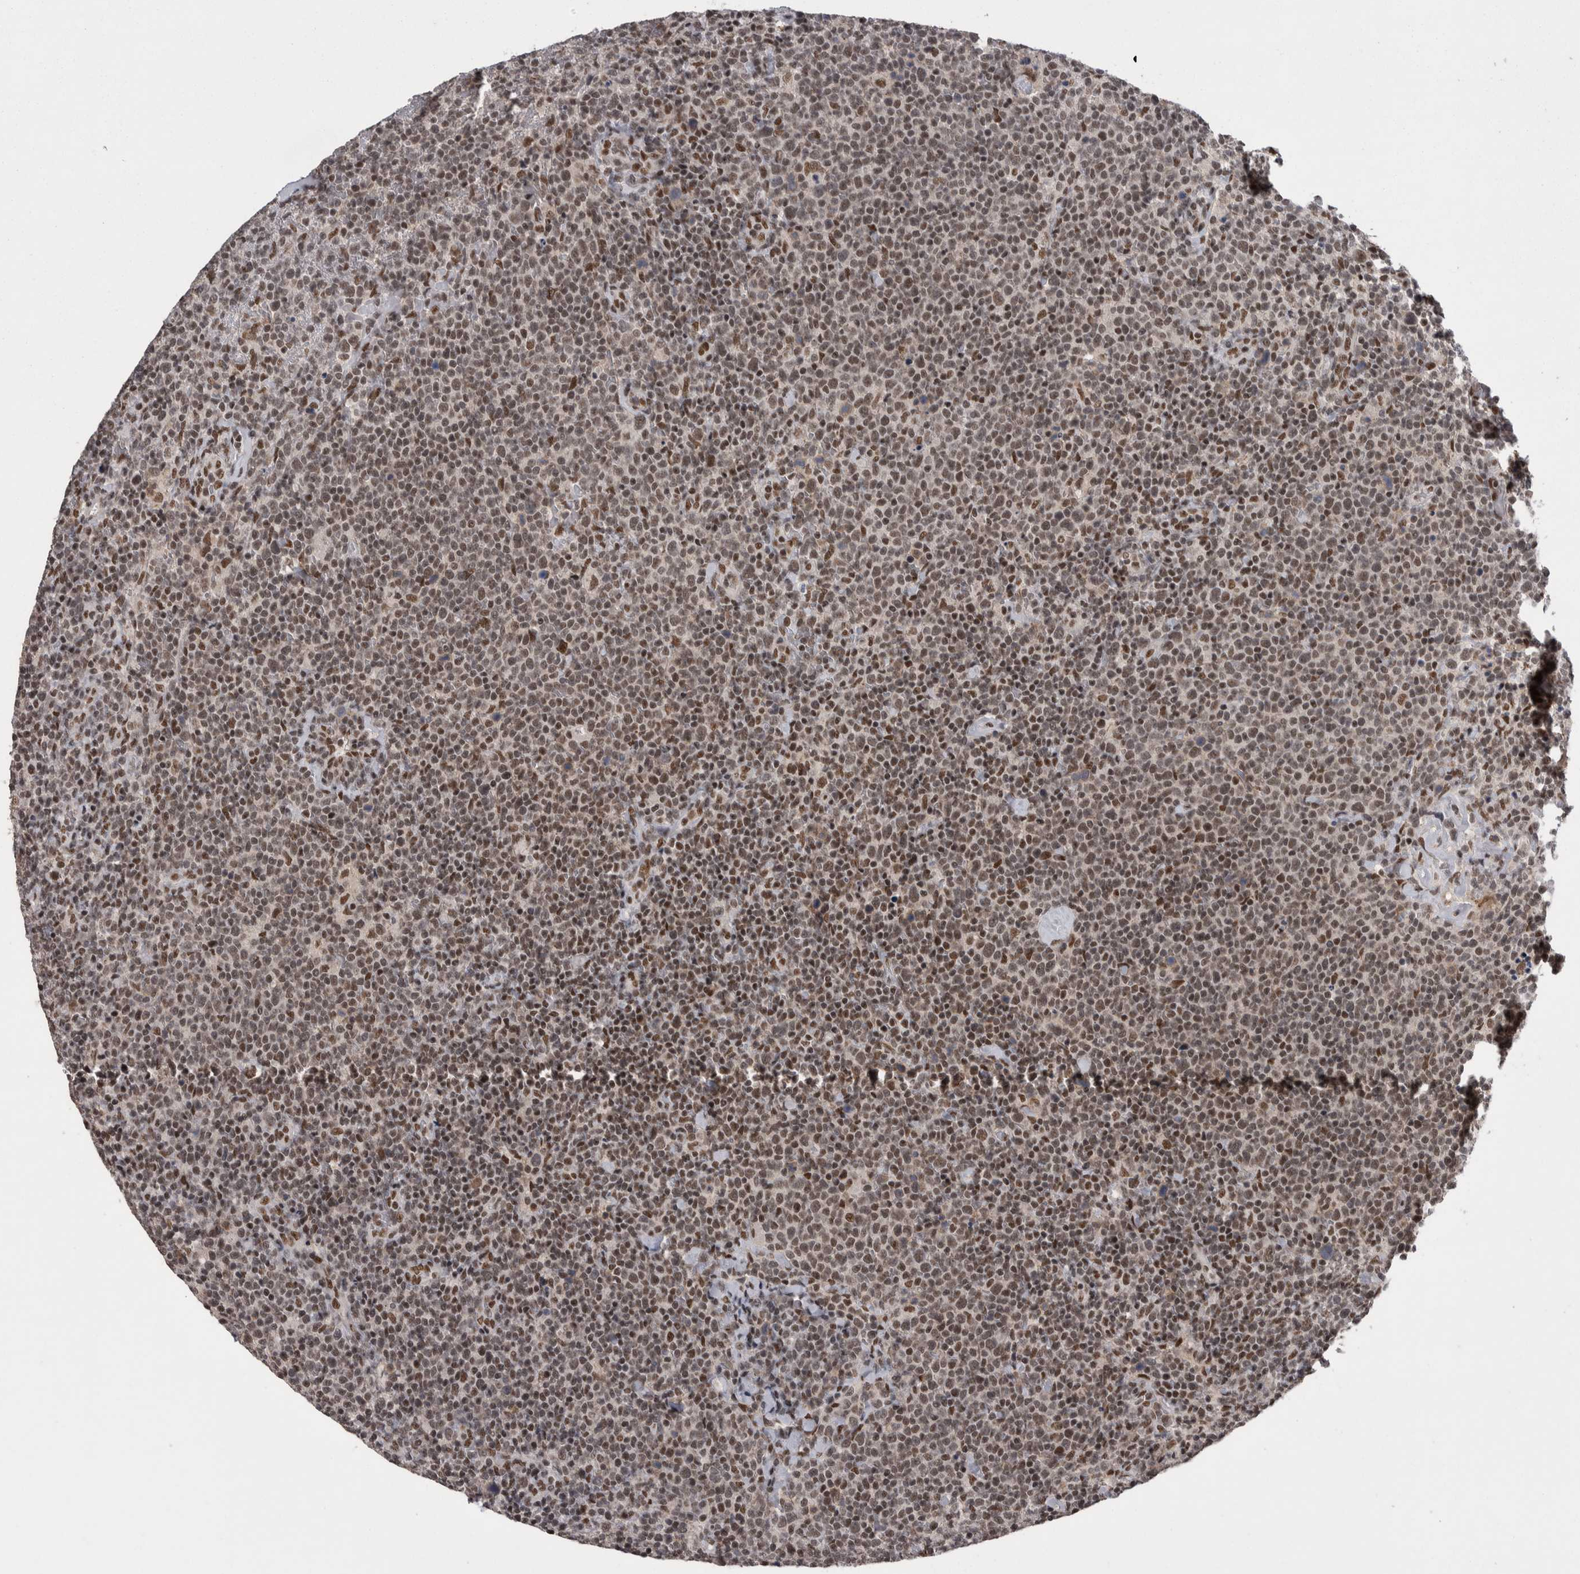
{"staining": {"intensity": "moderate", "quantity": ">75%", "location": "nuclear"}, "tissue": "lymphoma", "cell_type": "Tumor cells", "image_type": "cancer", "snomed": [{"axis": "morphology", "description": "Malignant lymphoma, non-Hodgkin's type, High grade"}, {"axis": "topography", "description": "Lymph node"}], "caption": "Immunohistochemical staining of high-grade malignant lymphoma, non-Hodgkin's type shows moderate nuclear protein expression in about >75% of tumor cells.", "gene": "DMTF1", "patient": {"sex": "male", "age": 61}}